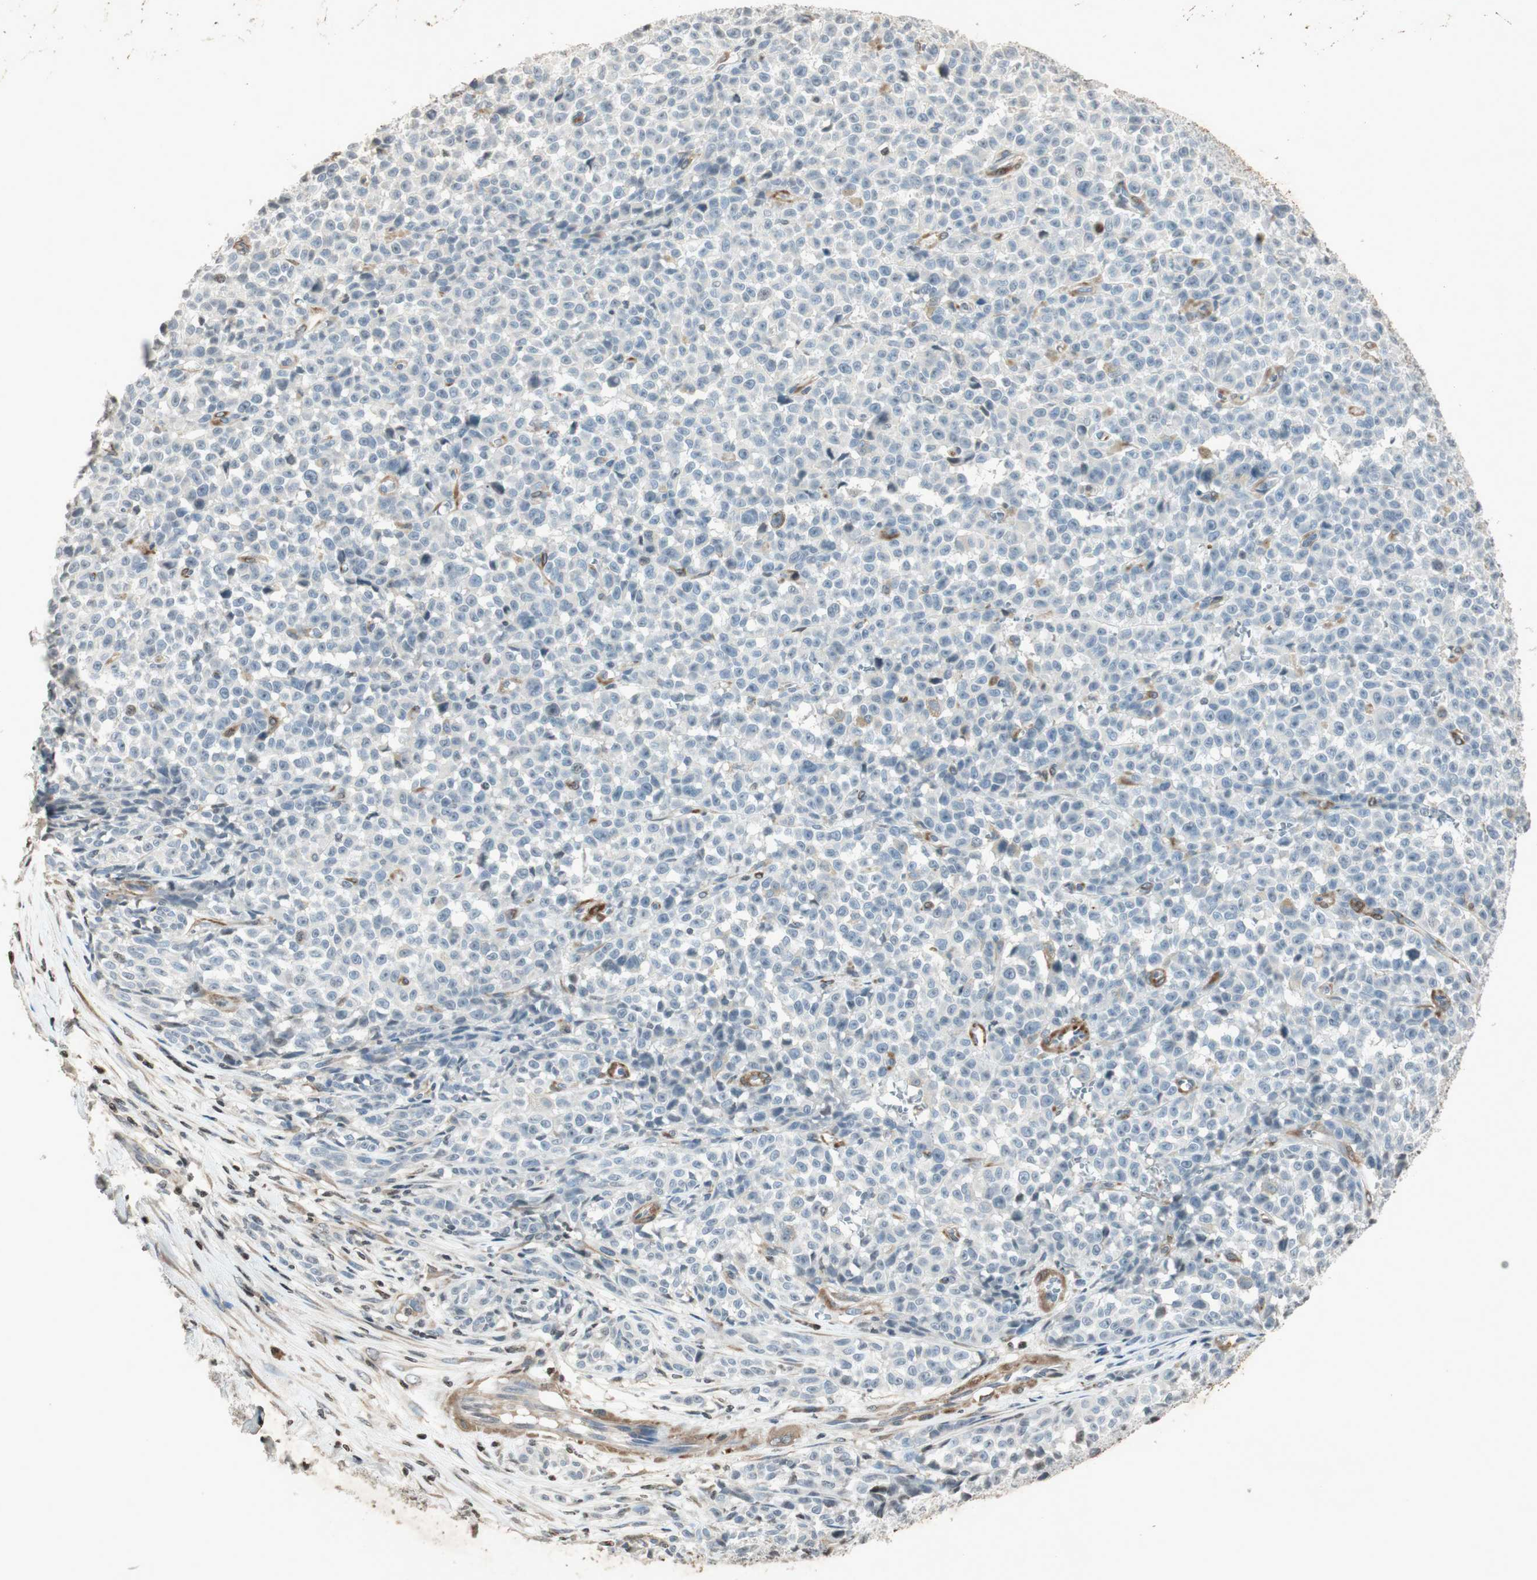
{"staining": {"intensity": "negative", "quantity": "none", "location": "none"}, "tissue": "melanoma", "cell_type": "Tumor cells", "image_type": "cancer", "snomed": [{"axis": "morphology", "description": "Malignant melanoma, NOS"}, {"axis": "topography", "description": "Skin"}], "caption": "IHC histopathology image of neoplastic tissue: melanoma stained with DAB (3,3'-diaminobenzidine) reveals no significant protein expression in tumor cells. The staining is performed using DAB (3,3'-diaminobenzidine) brown chromogen with nuclei counter-stained in using hematoxylin.", "gene": "PRKG1", "patient": {"sex": "female", "age": 82}}